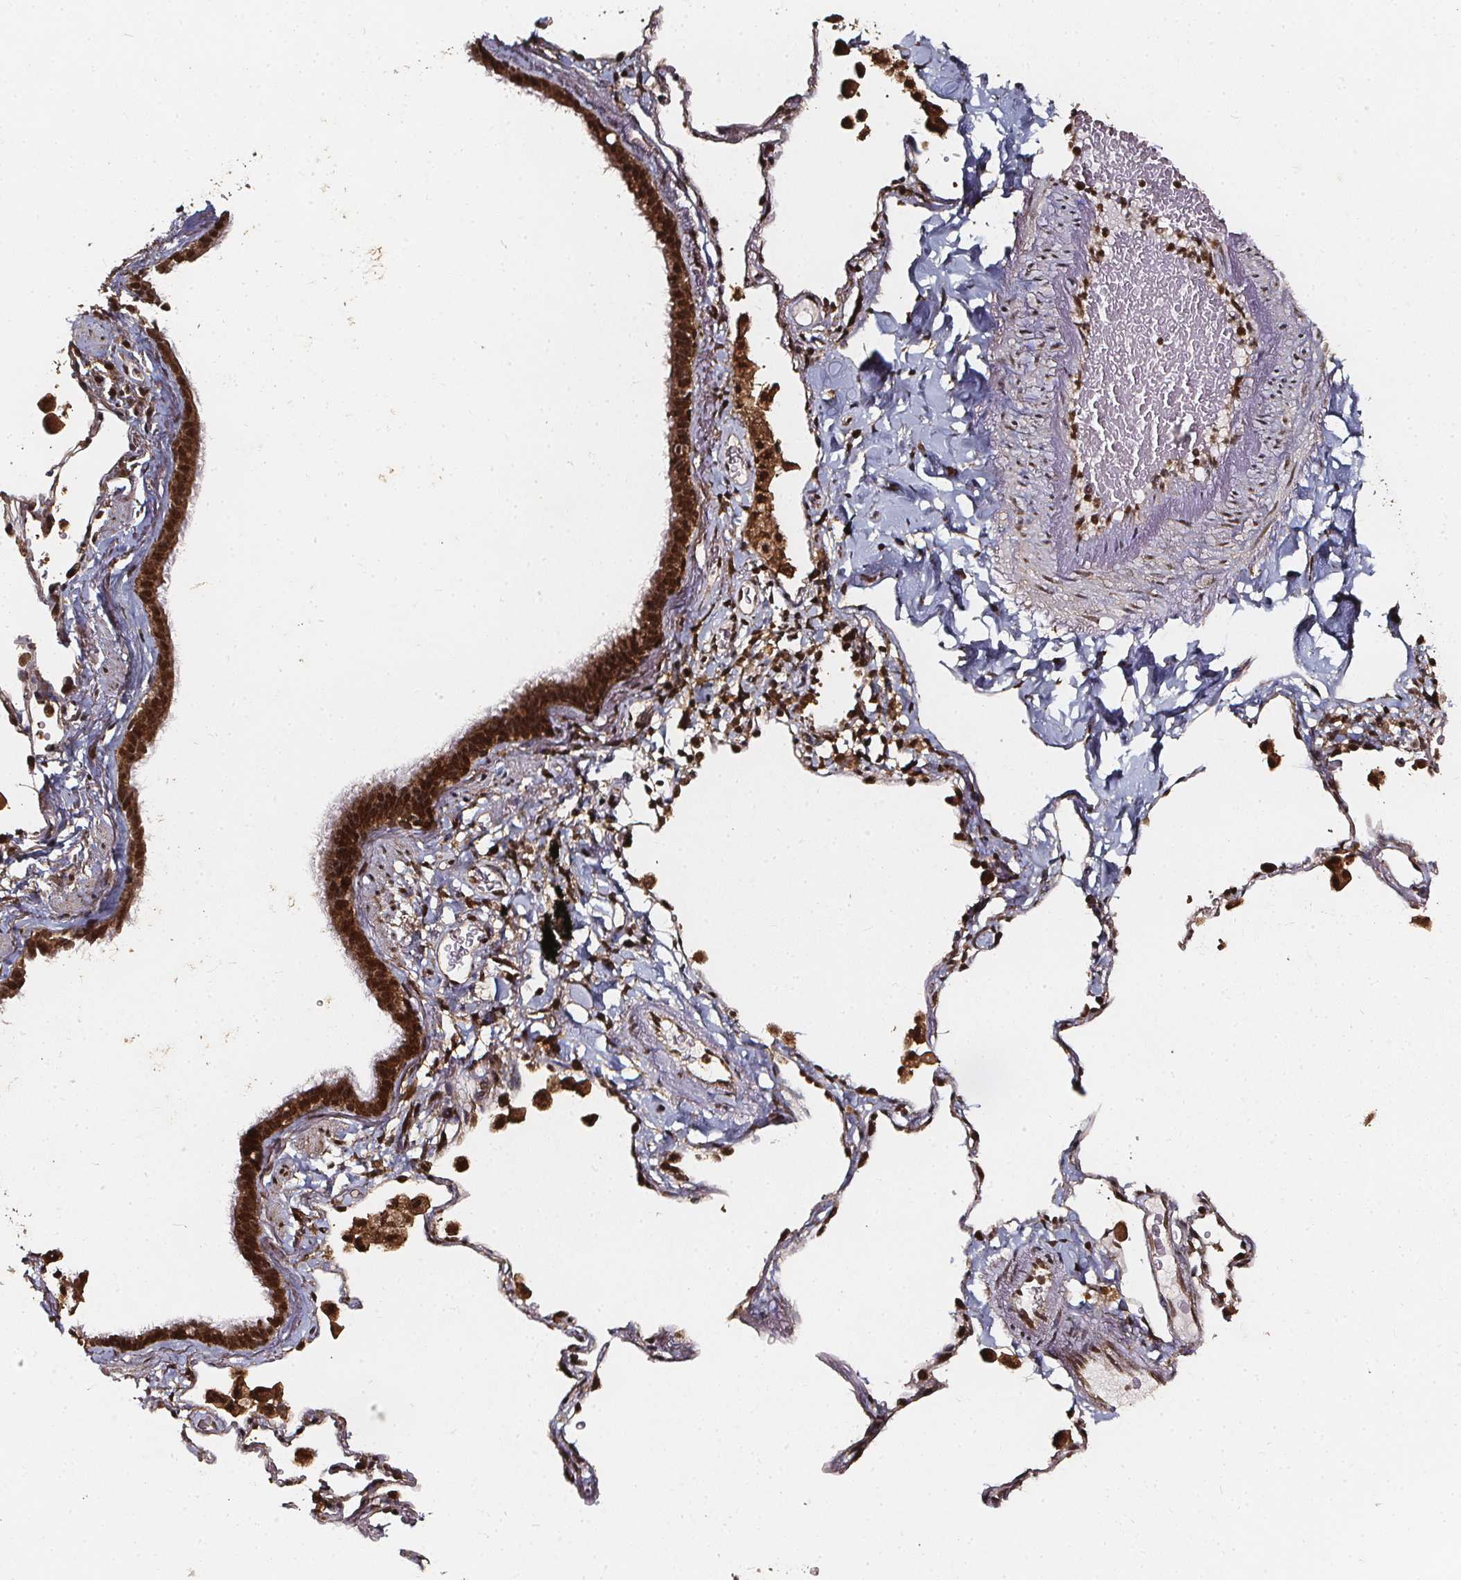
{"staining": {"intensity": "strong", "quantity": ">75%", "location": "cytoplasmic/membranous,nuclear"}, "tissue": "bronchus", "cell_type": "Respiratory epithelial cells", "image_type": "normal", "snomed": [{"axis": "morphology", "description": "Normal tissue, NOS"}, {"axis": "topography", "description": "Bronchus"}, {"axis": "topography", "description": "Lung"}], "caption": "Approximately >75% of respiratory epithelial cells in benign human bronchus demonstrate strong cytoplasmic/membranous,nuclear protein staining as visualized by brown immunohistochemical staining.", "gene": "SMN1", "patient": {"sex": "male", "age": 54}}